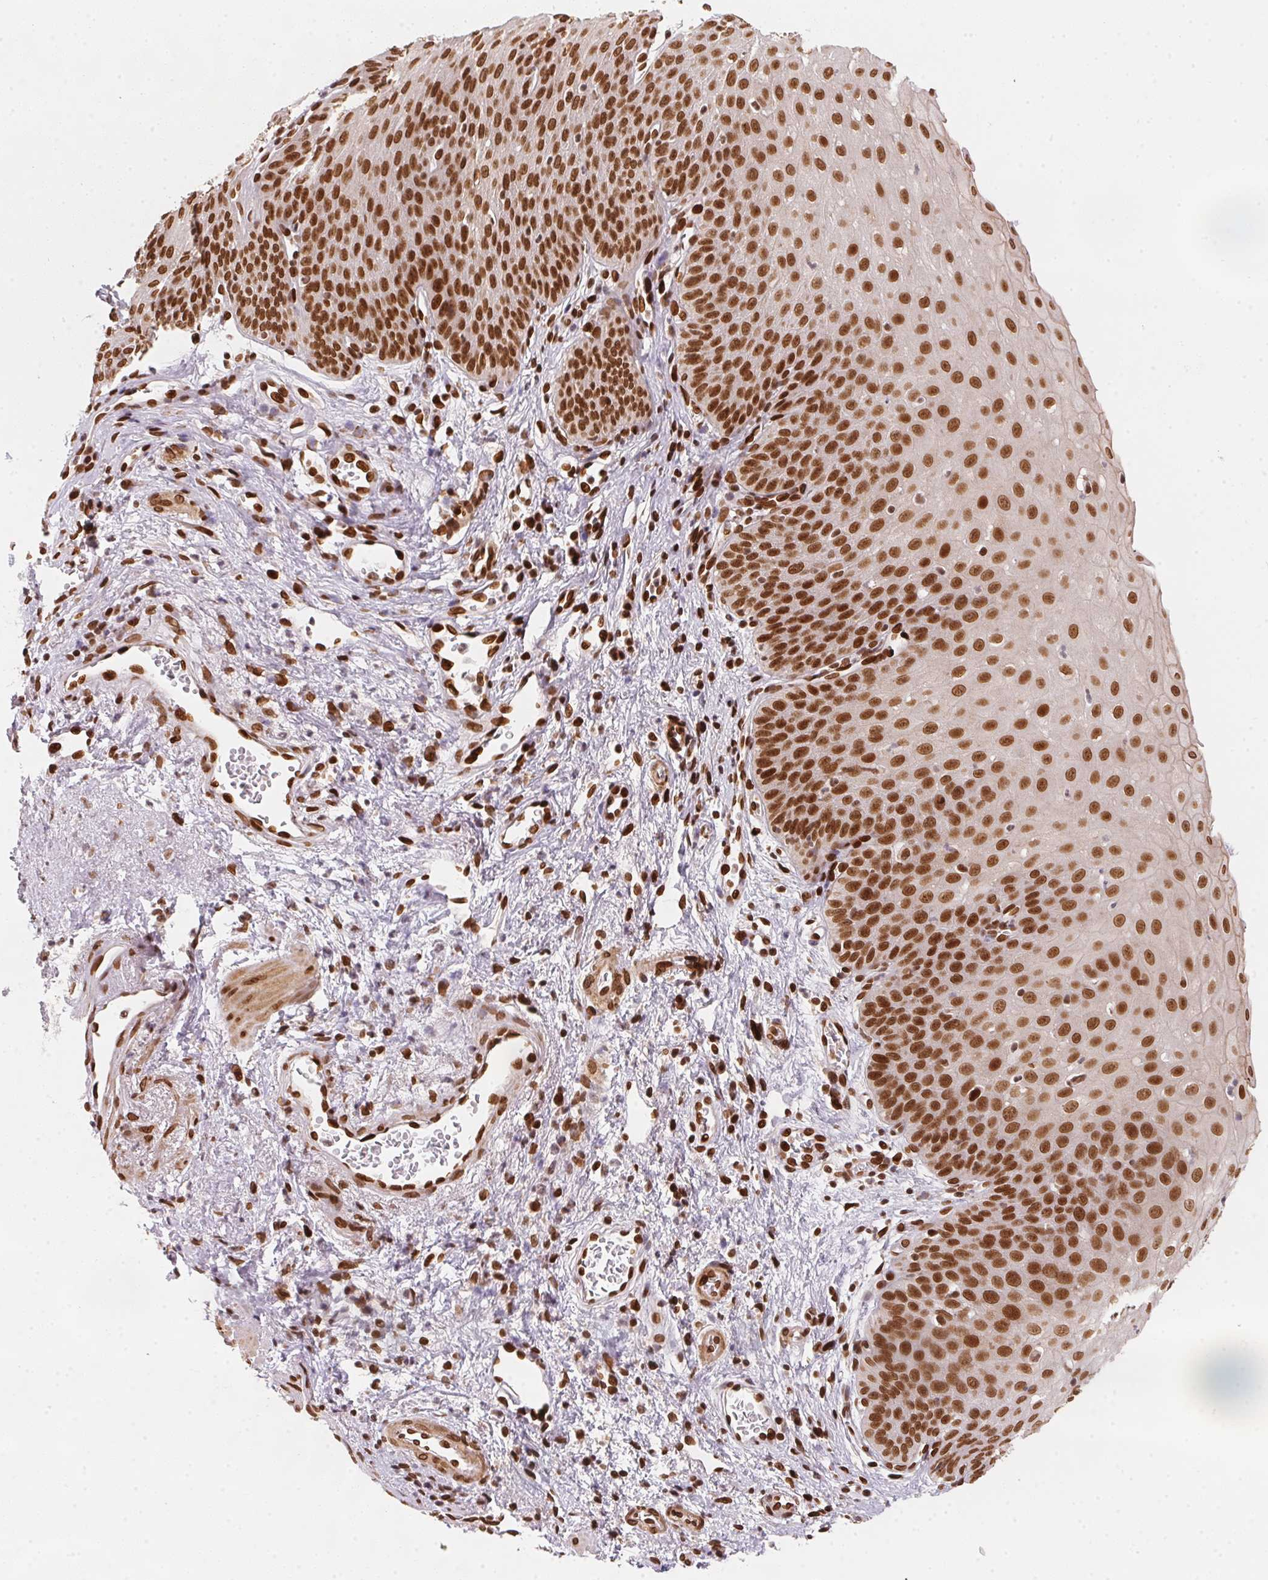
{"staining": {"intensity": "strong", "quantity": ">75%", "location": "nuclear"}, "tissue": "esophagus", "cell_type": "Squamous epithelial cells", "image_type": "normal", "snomed": [{"axis": "morphology", "description": "Normal tissue, NOS"}, {"axis": "topography", "description": "Esophagus"}], "caption": "This micrograph demonstrates immunohistochemistry (IHC) staining of normal human esophagus, with high strong nuclear expression in approximately >75% of squamous epithelial cells.", "gene": "SAP30BP", "patient": {"sex": "male", "age": 71}}